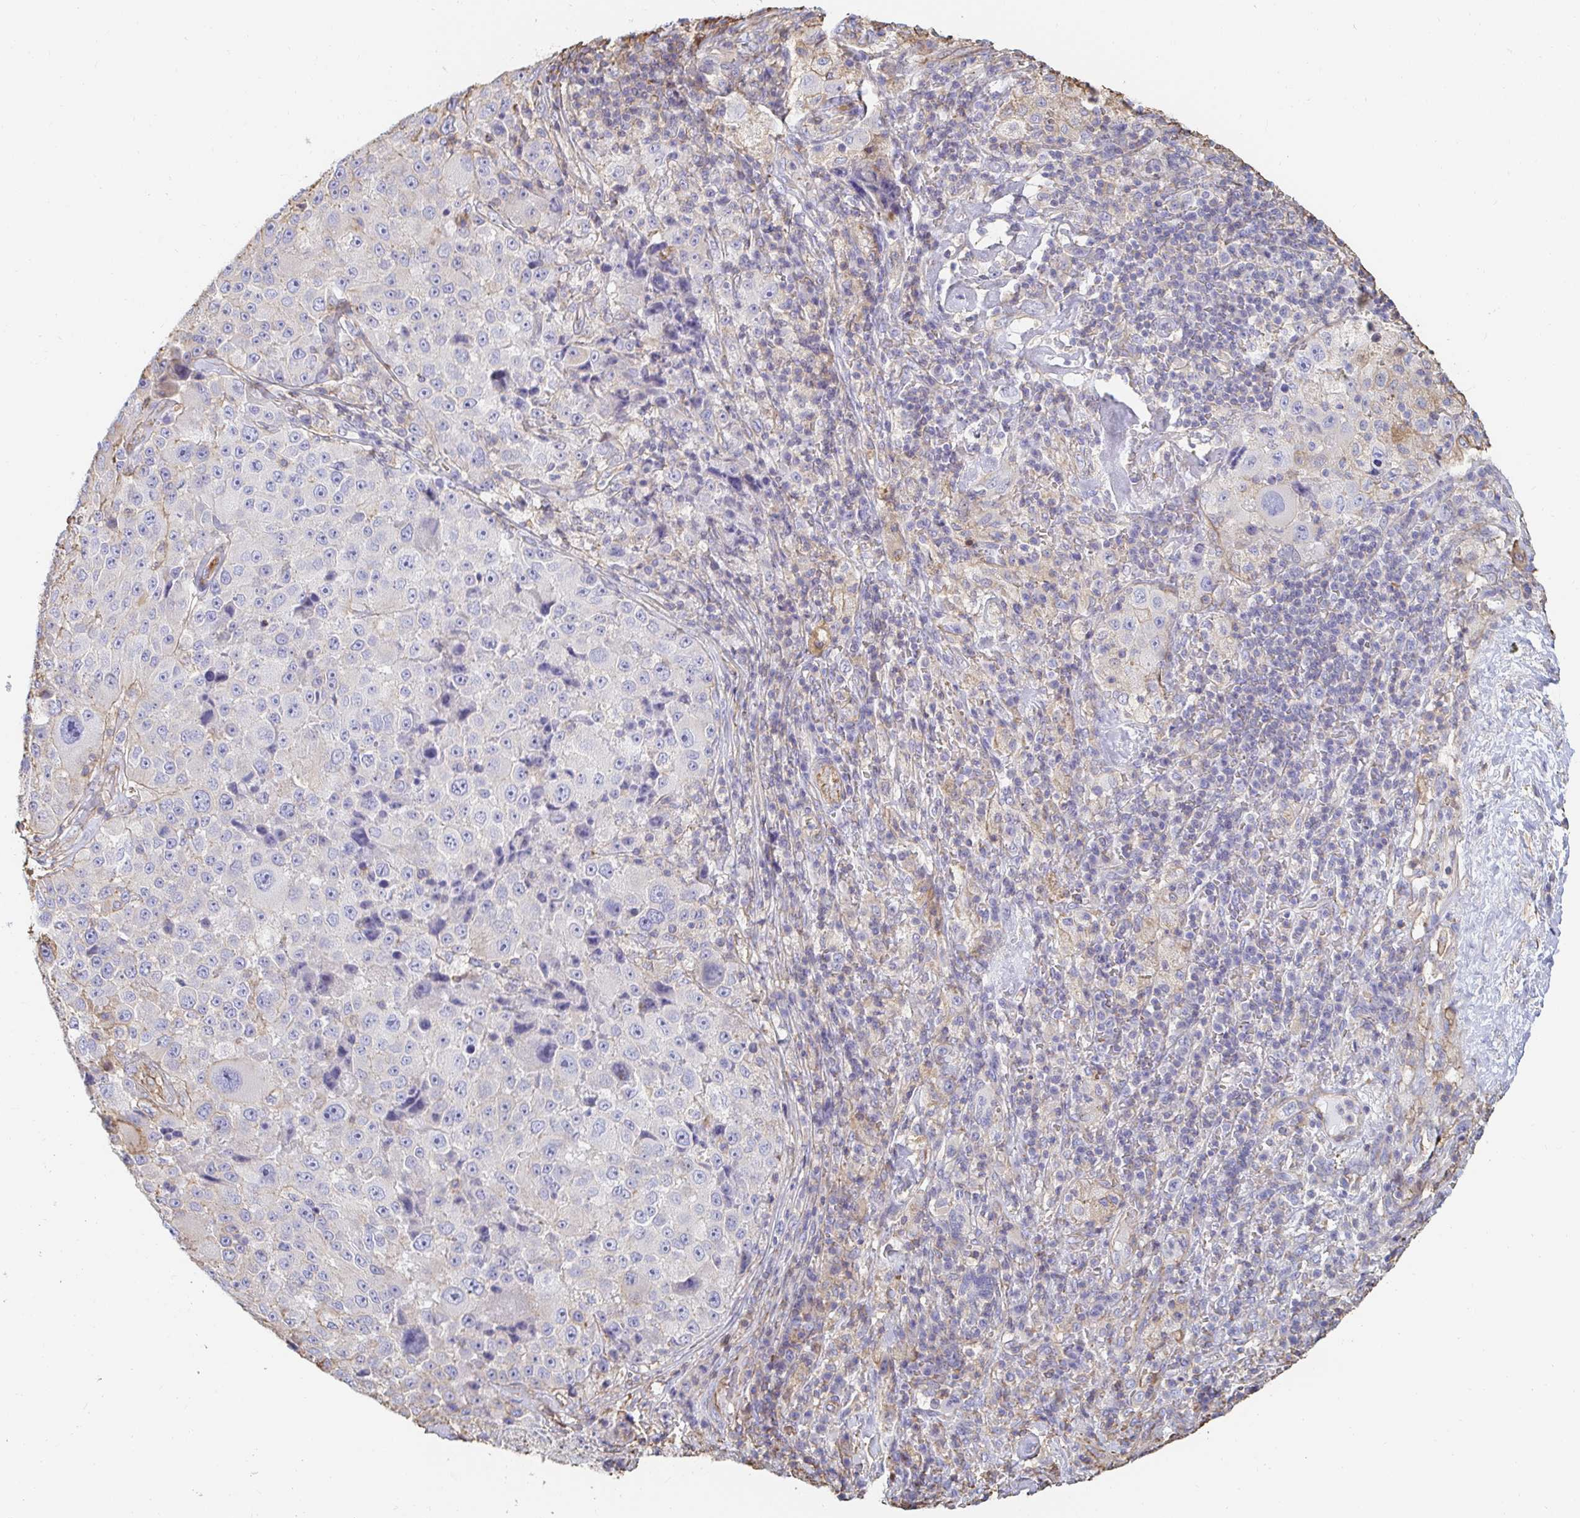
{"staining": {"intensity": "negative", "quantity": "none", "location": "none"}, "tissue": "melanoma", "cell_type": "Tumor cells", "image_type": "cancer", "snomed": [{"axis": "morphology", "description": "Malignant melanoma, Metastatic site"}, {"axis": "topography", "description": "Lymph node"}], "caption": "IHC photomicrograph of neoplastic tissue: human malignant melanoma (metastatic site) stained with DAB (3,3'-diaminobenzidine) displays no significant protein positivity in tumor cells.", "gene": "PTPN14", "patient": {"sex": "male", "age": 62}}